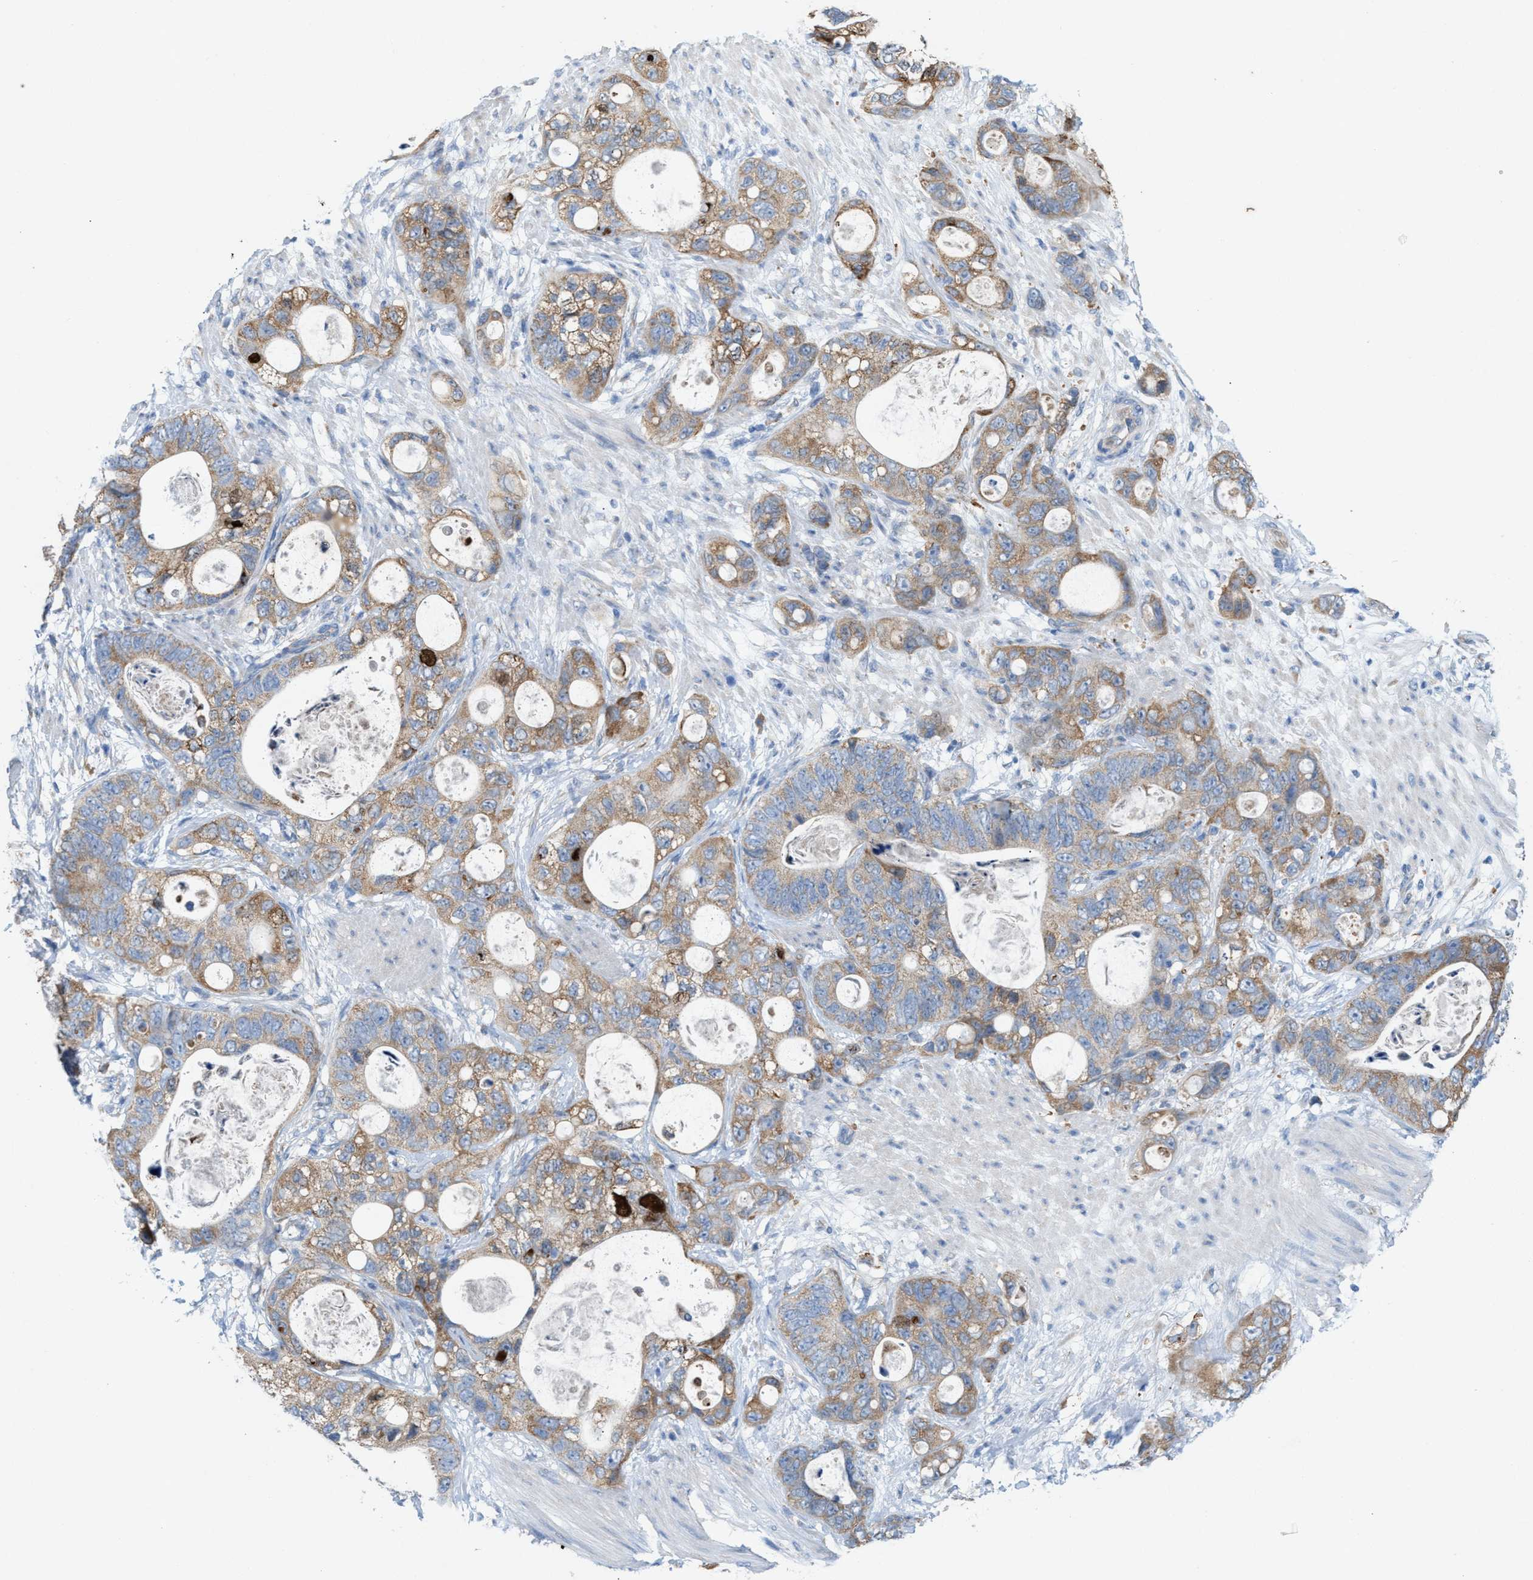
{"staining": {"intensity": "moderate", "quantity": ">75%", "location": "cytoplasmic/membranous"}, "tissue": "stomach cancer", "cell_type": "Tumor cells", "image_type": "cancer", "snomed": [{"axis": "morphology", "description": "Normal tissue, NOS"}, {"axis": "morphology", "description": "Adenocarcinoma, NOS"}, {"axis": "topography", "description": "Stomach"}], "caption": "Immunohistochemistry (IHC) staining of stomach cancer, which demonstrates medium levels of moderate cytoplasmic/membranous positivity in about >75% of tumor cells indicating moderate cytoplasmic/membranous protein expression. The staining was performed using DAB (3,3'-diaminobenzidine) (brown) for protein detection and nuclei were counterstained in hematoxylin (blue).", "gene": "DYNC2I1", "patient": {"sex": "female", "age": 89}}